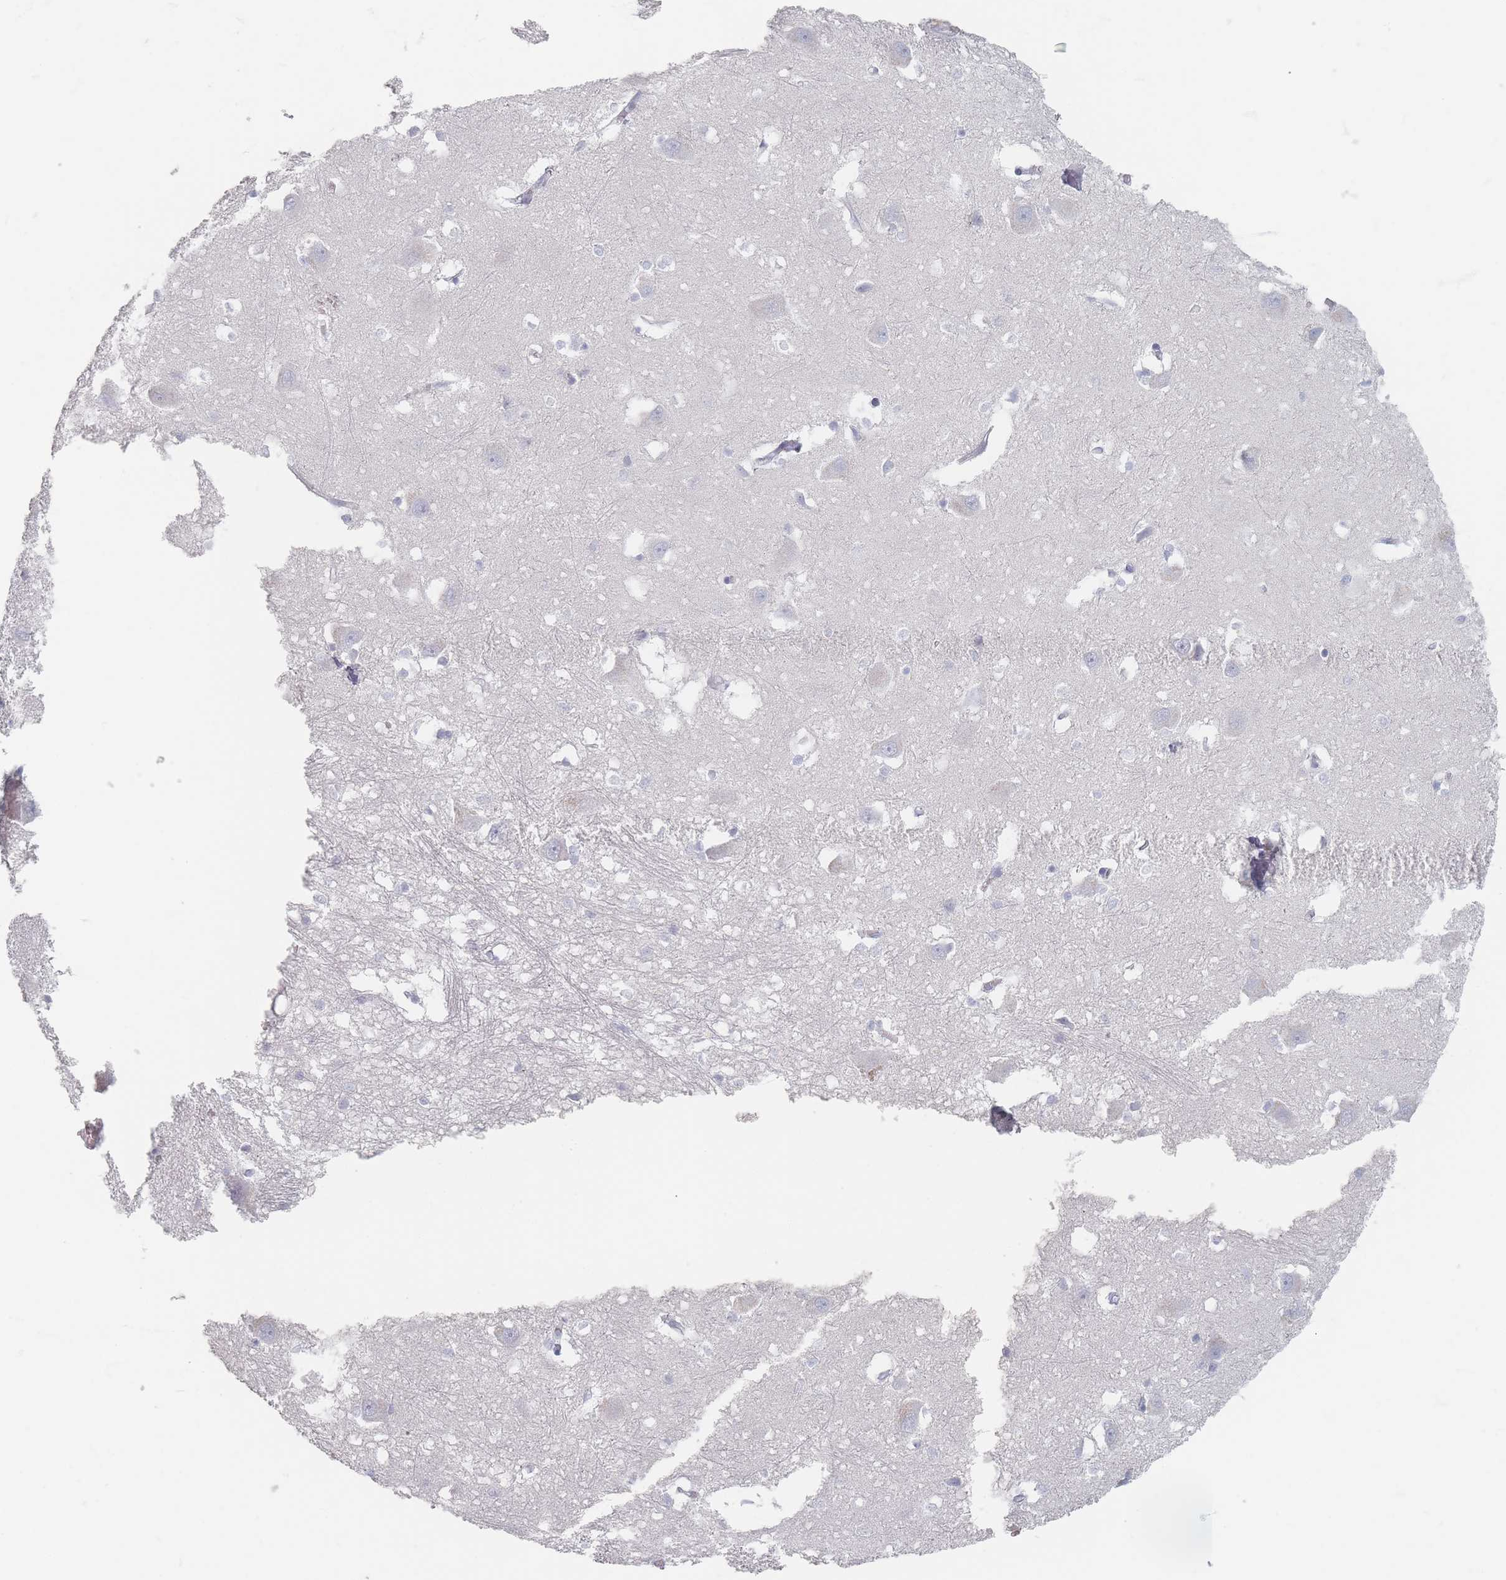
{"staining": {"intensity": "negative", "quantity": "none", "location": "none"}, "tissue": "caudate", "cell_type": "Glial cells", "image_type": "normal", "snomed": [{"axis": "morphology", "description": "Normal tissue, NOS"}, {"axis": "topography", "description": "Lateral ventricle wall"}], "caption": "IHC photomicrograph of benign caudate: caudate stained with DAB demonstrates no significant protein staining in glial cells.", "gene": "CD37", "patient": {"sex": "male", "age": 37}}